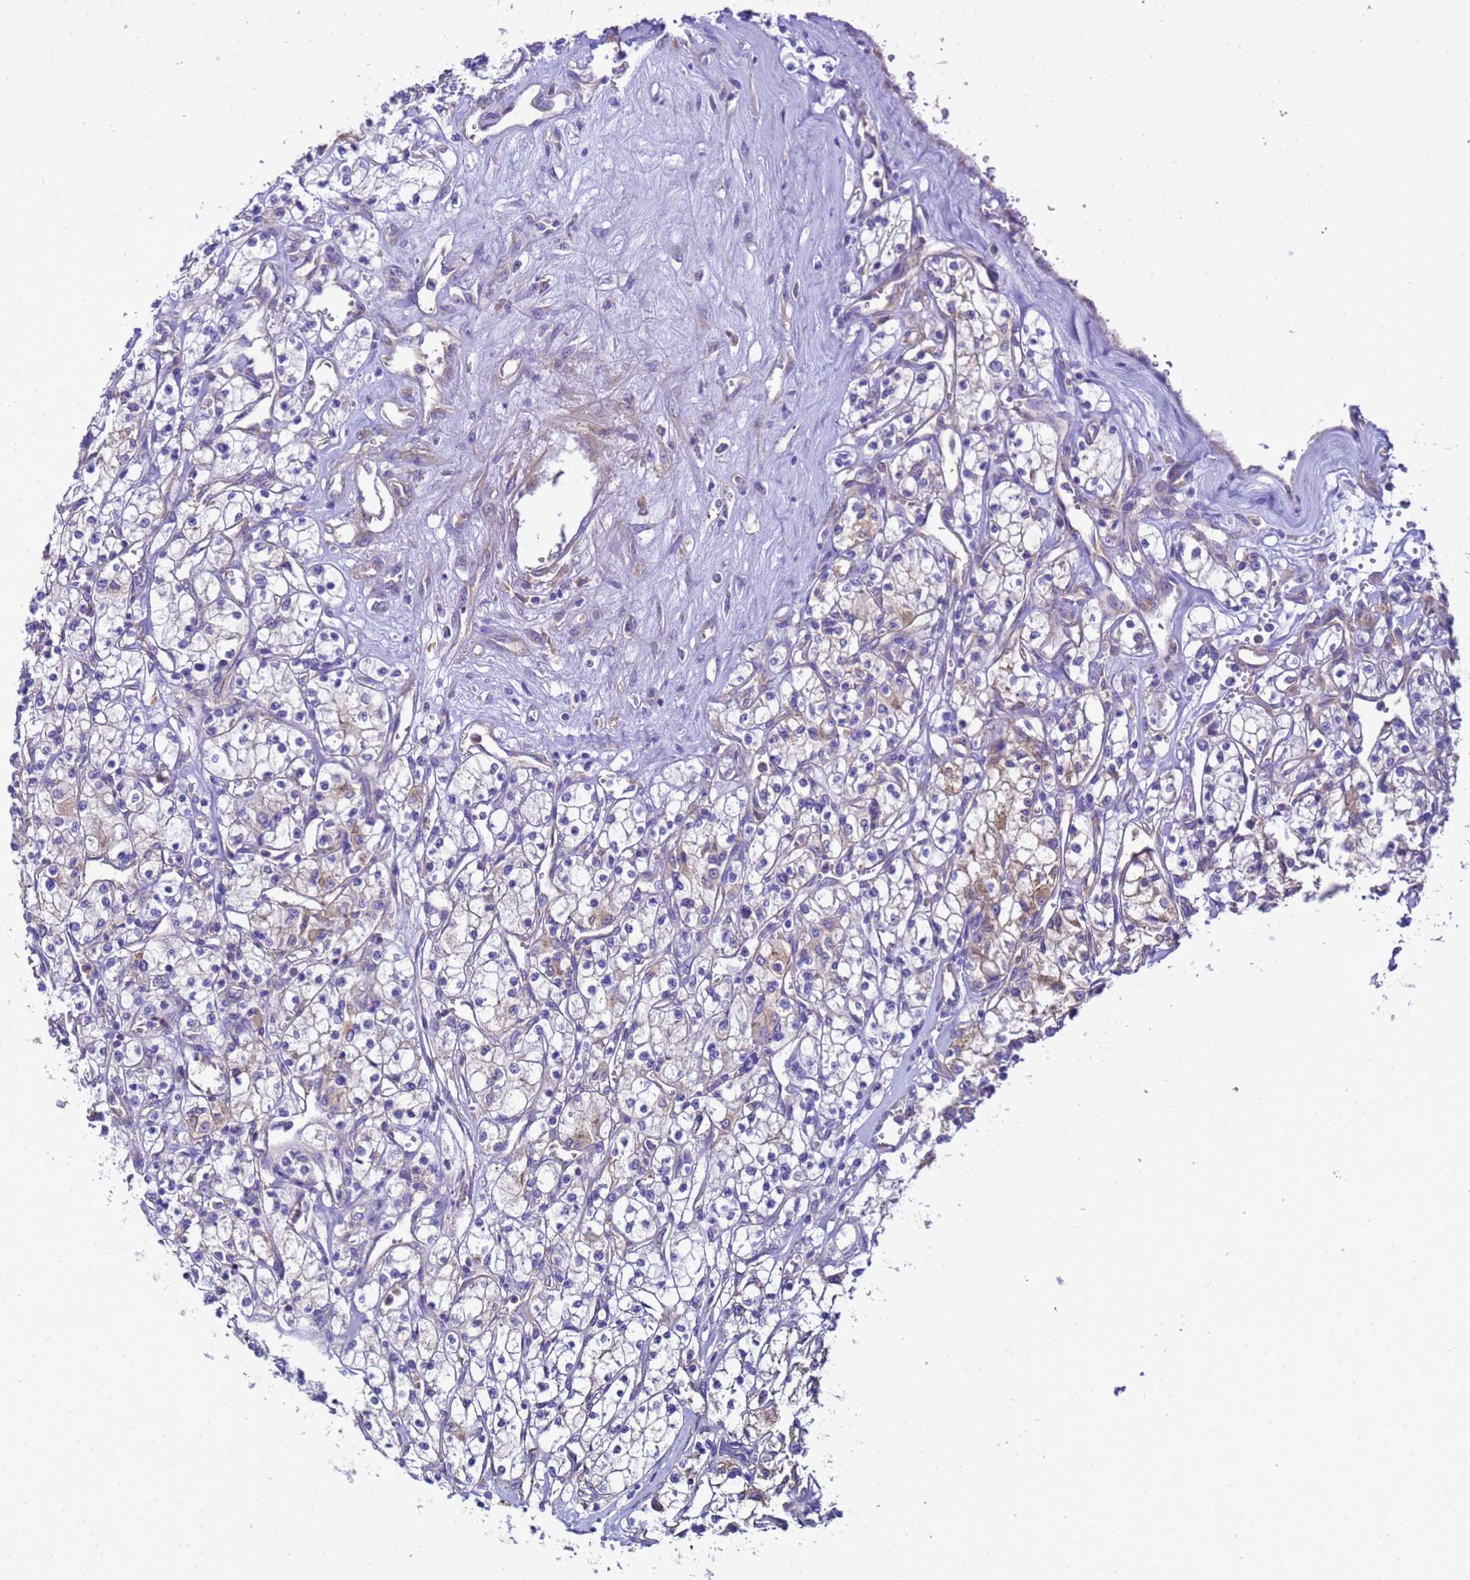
{"staining": {"intensity": "moderate", "quantity": "<25%", "location": "cytoplasmic/membranous"}, "tissue": "renal cancer", "cell_type": "Tumor cells", "image_type": "cancer", "snomed": [{"axis": "morphology", "description": "Adenocarcinoma, NOS"}, {"axis": "topography", "description": "Kidney"}], "caption": "Human renal adenocarcinoma stained with a brown dye displays moderate cytoplasmic/membranous positive positivity in about <25% of tumor cells.", "gene": "NARS1", "patient": {"sex": "female", "age": 59}}